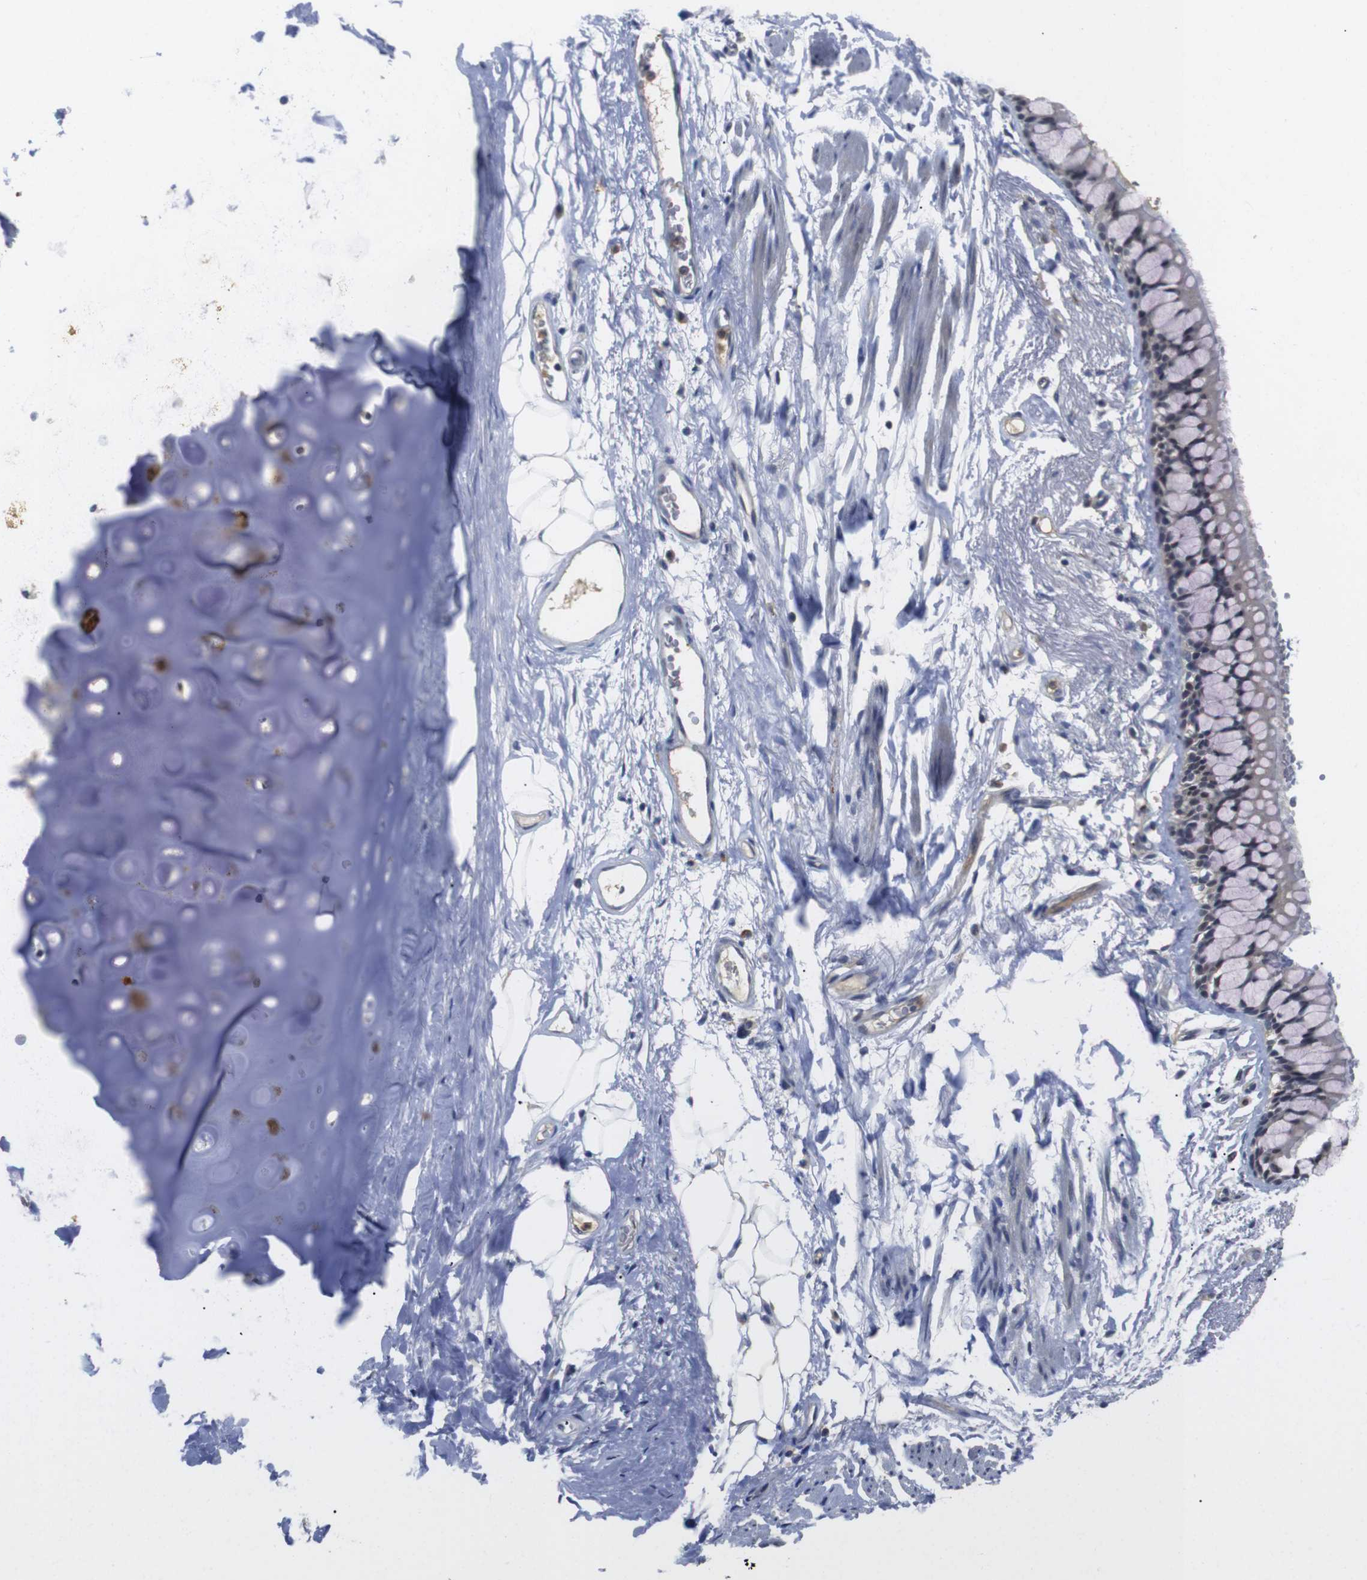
{"staining": {"intensity": "negative", "quantity": "none", "location": "none"}, "tissue": "adipose tissue", "cell_type": "Adipocytes", "image_type": "normal", "snomed": [{"axis": "morphology", "description": "Normal tissue, NOS"}, {"axis": "topography", "description": "Cartilage tissue"}, {"axis": "topography", "description": "Bronchus"}], "caption": "Adipose tissue stained for a protein using immunohistochemistry (IHC) shows no expression adipocytes.", "gene": "FNTA", "patient": {"sex": "female", "age": 73}}